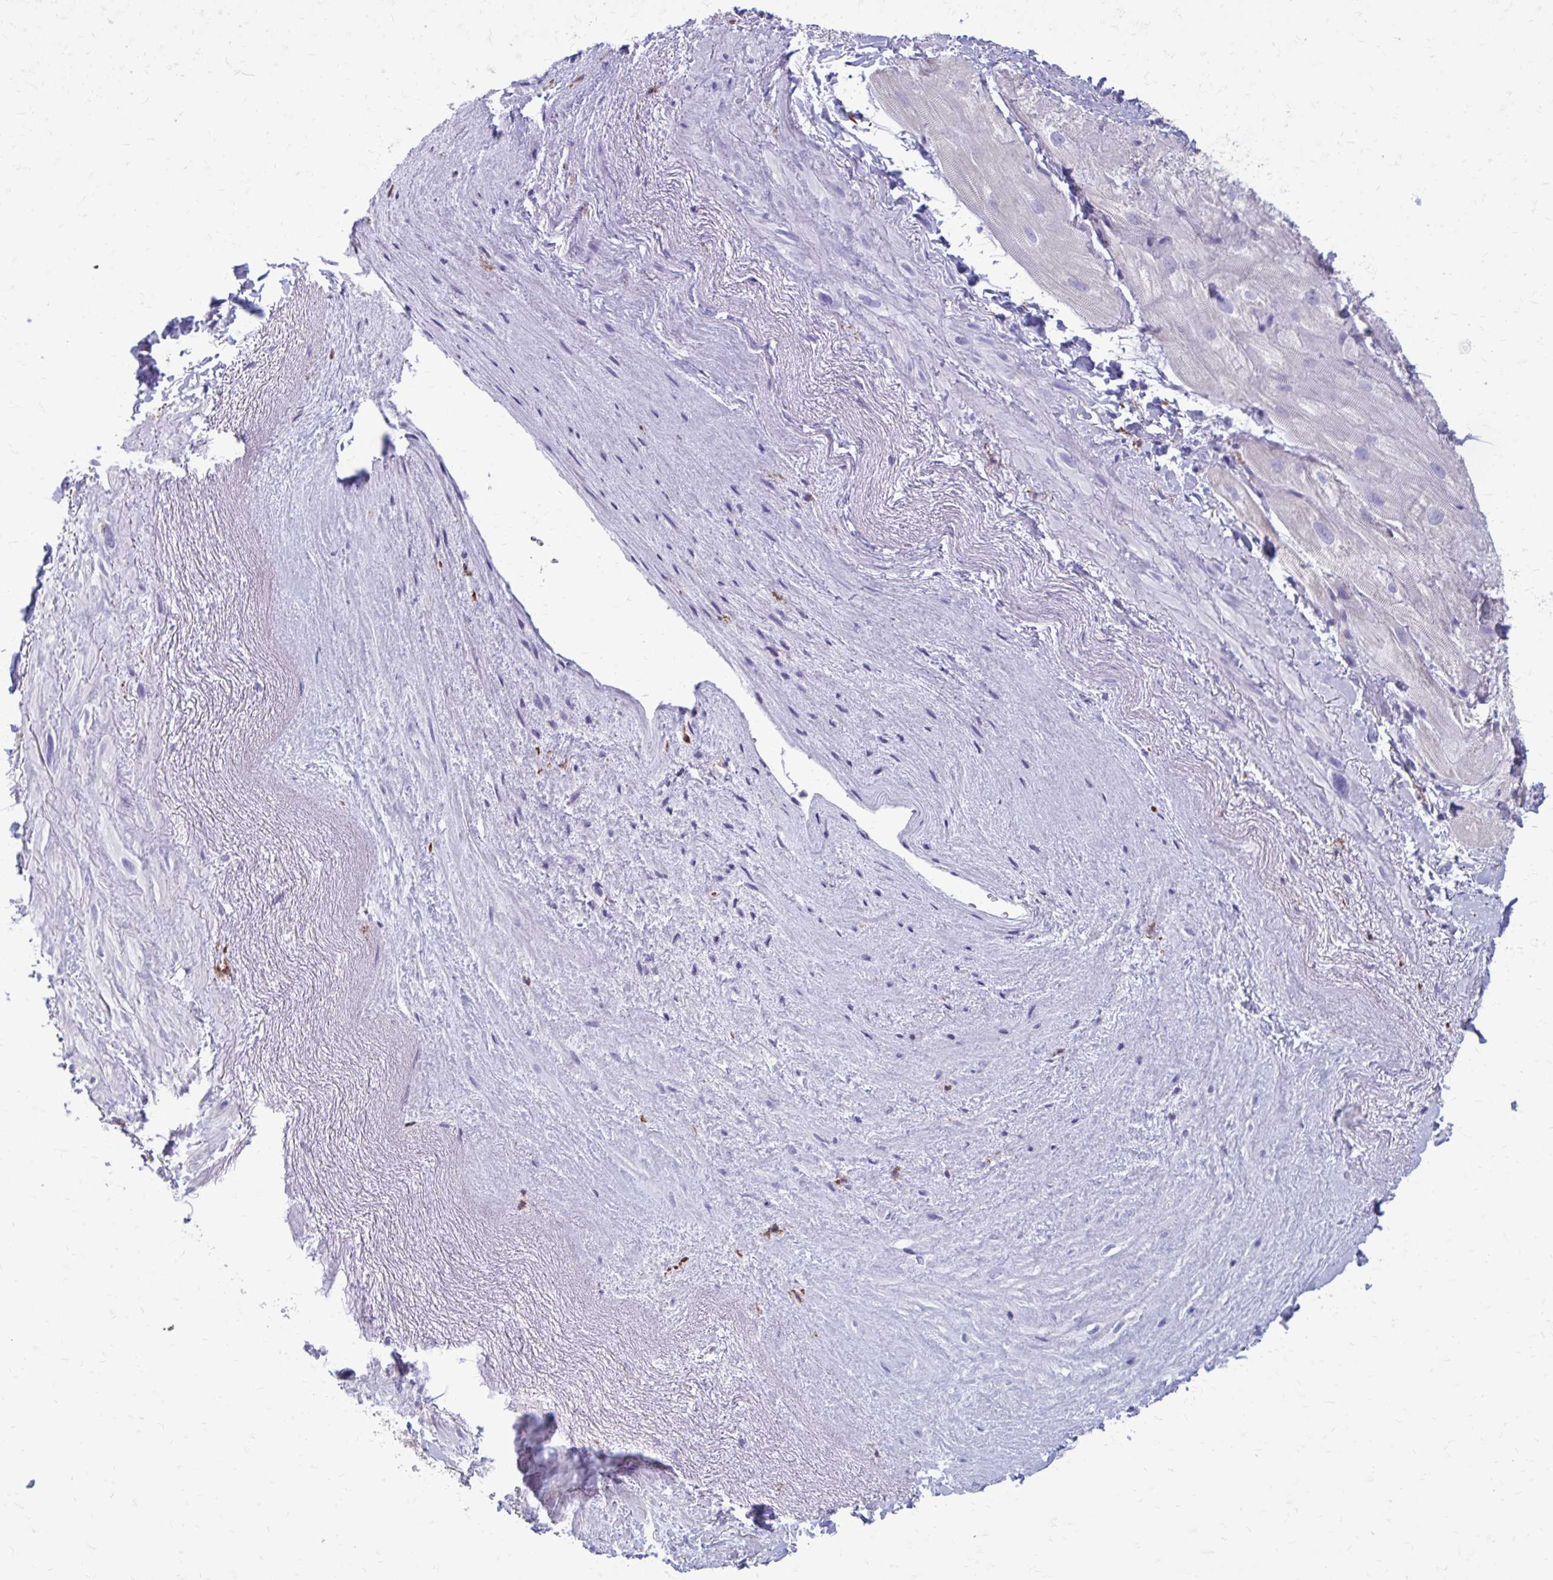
{"staining": {"intensity": "negative", "quantity": "none", "location": "none"}, "tissue": "heart muscle", "cell_type": "Cardiomyocytes", "image_type": "normal", "snomed": [{"axis": "morphology", "description": "Normal tissue, NOS"}, {"axis": "topography", "description": "Heart"}], "caption": "A high-resolution micrograph shows immunohistochemistry staining of benign heart muscle, which exhibits no significant positivity in cardiomyocytes. Brightfield microscopy of IHC stained with DAB (3,3'-diaminobenzidine) (brown) and hematoxylin (blue), captured at high magnification.", "gene": "CLTA", "patient": {"sex": "male", "age": 62}}